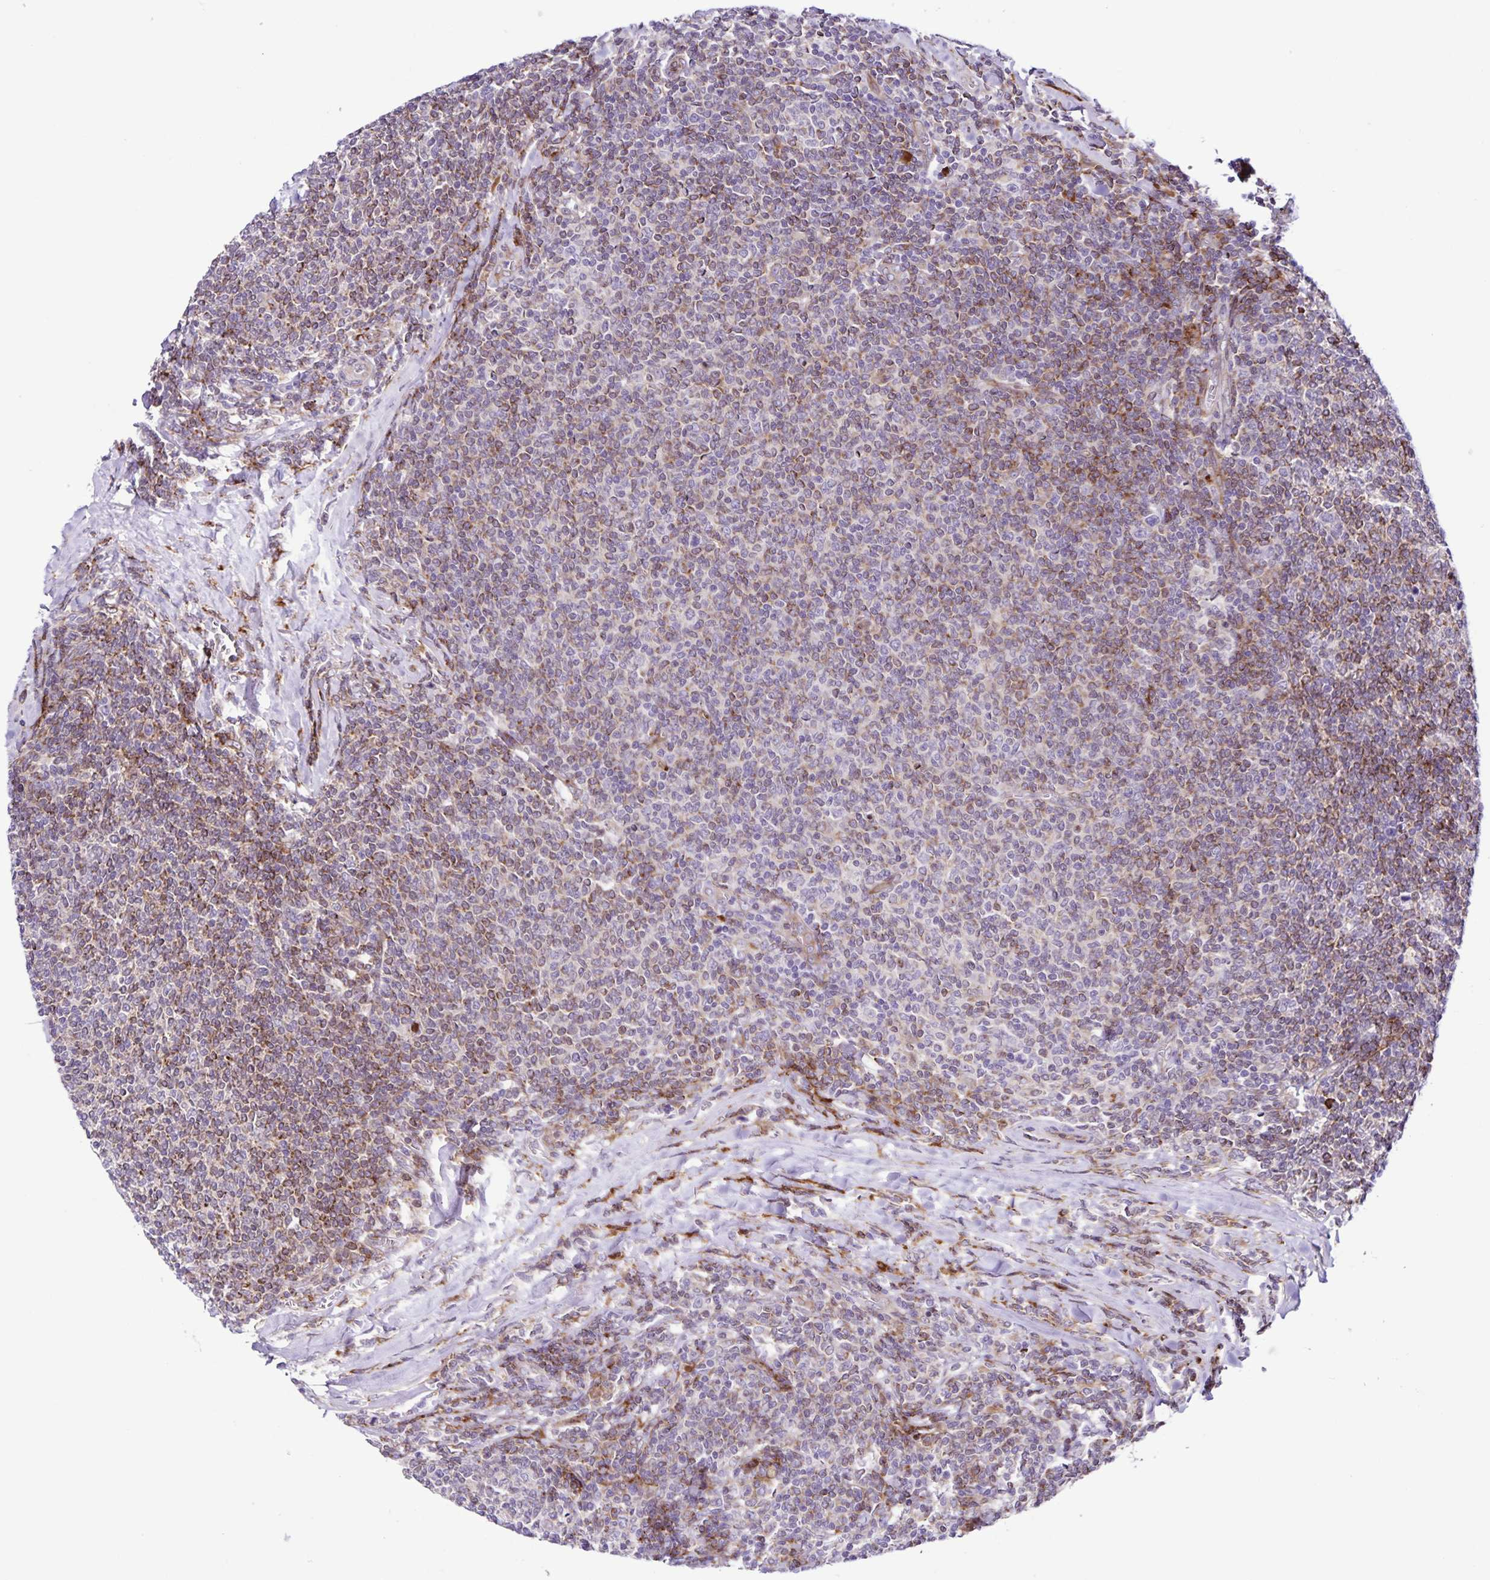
{"staining": {"intensity": "moderate", "quantity": "25%-75%", "location": "cytoplasmic/membranous"}, "tissue": "lymphoma", "cell_type": "Tumor cells", "image_type": "cancer", "snomed": [{"axis": "morphology", "description": "Malignant lymphoma, non-Hodgkin's type, Low grade"}, {"axis": "topography", "description": "Lymph node"}], "caption": "Lymphoma was stained to show a protein in brown. There is medium levels of moderate cytoplasmic/membranous positivity in approximately 25%-75% of tumor cells. The protein of interest is stained brown, and the nuclei are stained in blue (DAB IHC with brightfield microscopy, high magnification).", "gene": "OSBPL5", "patient": {"sex": "male", "age": 52}}